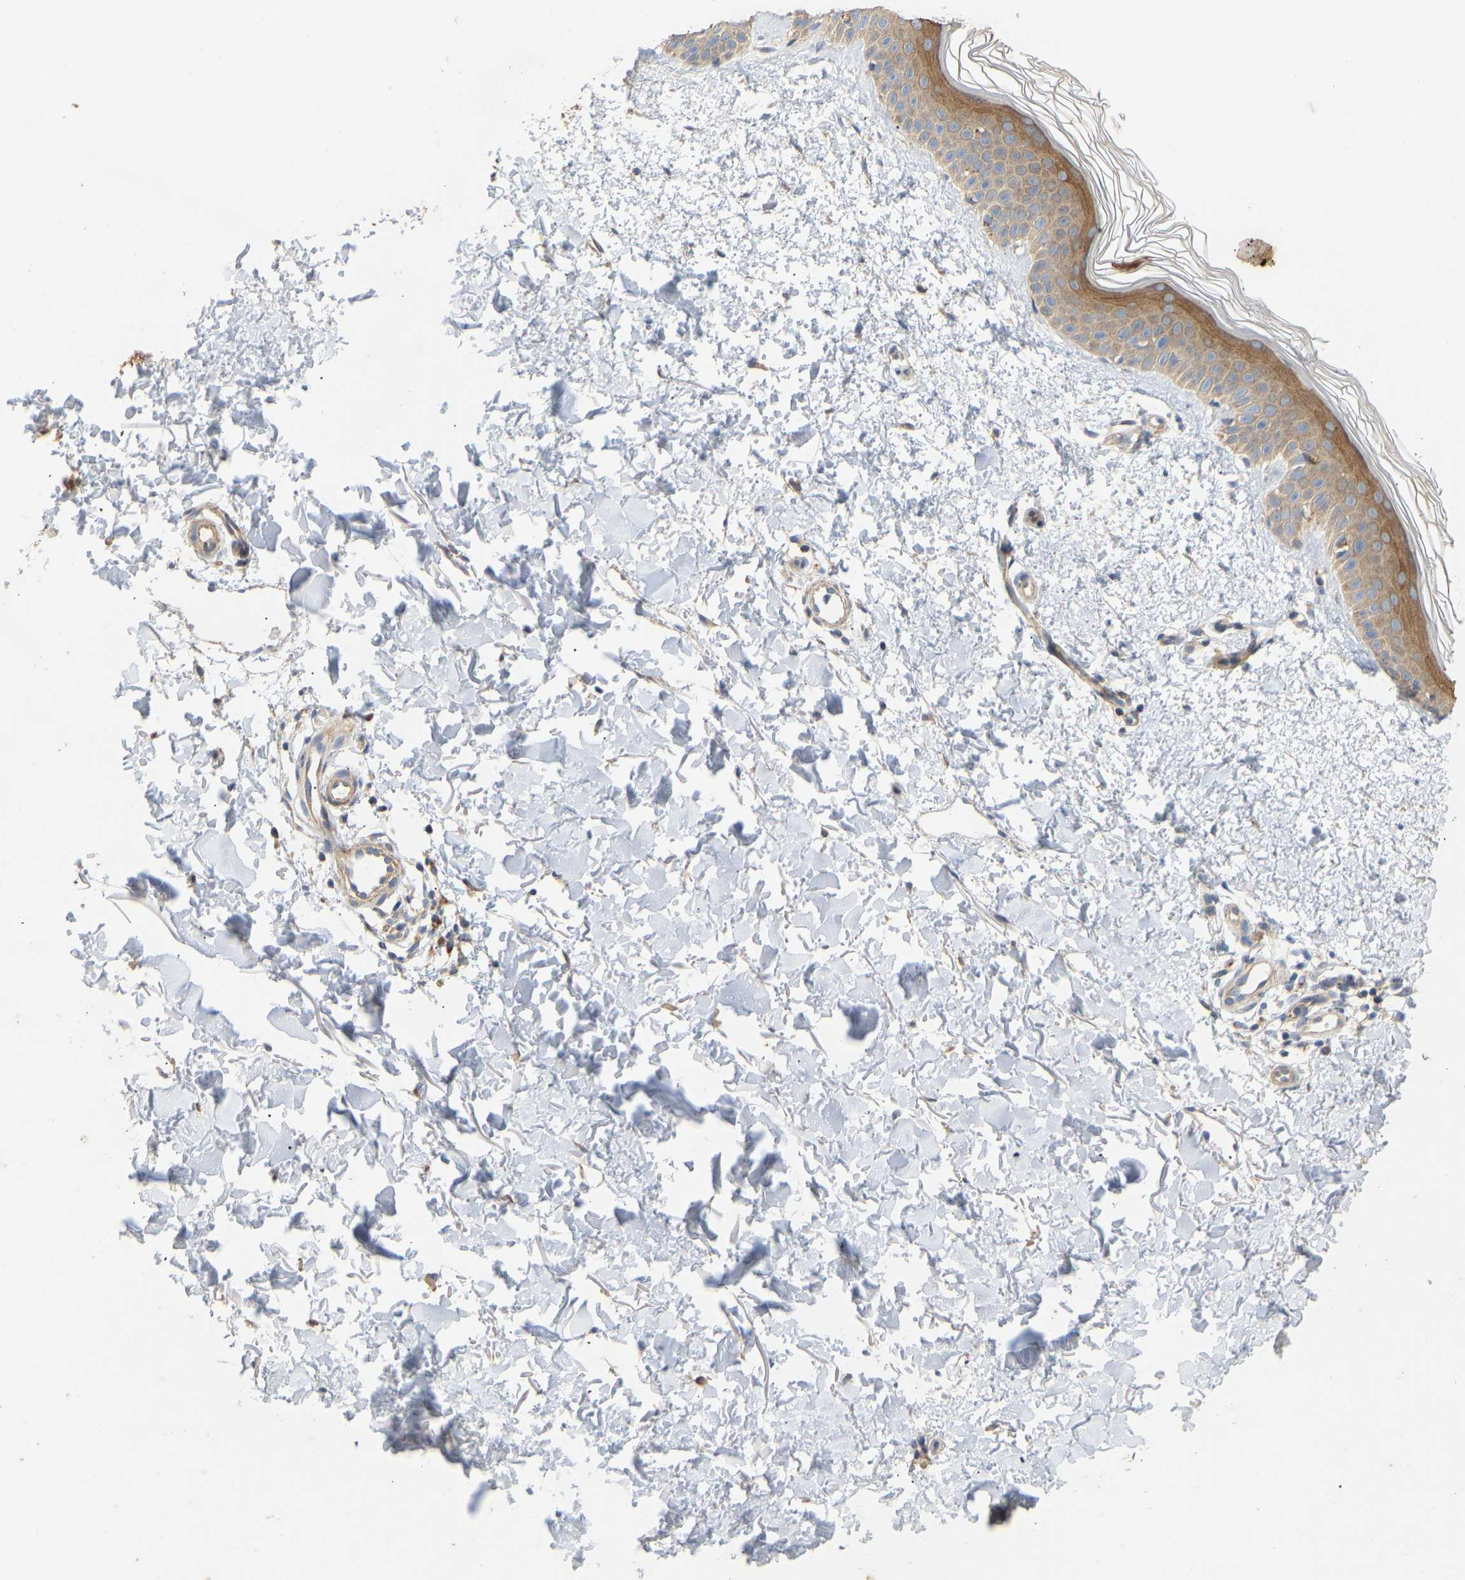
{"staining": {"intensity": "weak", "quantity": "25%-75%", "location": "cytoplasmic/membranous"}, "tissue": "skin", "cell_type": "Fibroblasts", "image_type": "normal", "snomed": [{"axis": "morphology", "description": "Normal tissue, NOS"}, {"axis": "morphology", "description": "Malignant melanoma, NOS"}, {"axis": "topography", "description": "Skin"}], "caption": "DAB (3,3'-diaminobenzidine) immunohistochemical staining of benign human skin reveals weak cytoplasmic/membranous protein staining in approximately 25%-75% of fibroblasts.", "gene": "HACD2", "patient": {"sex": "male", "age": 83}}